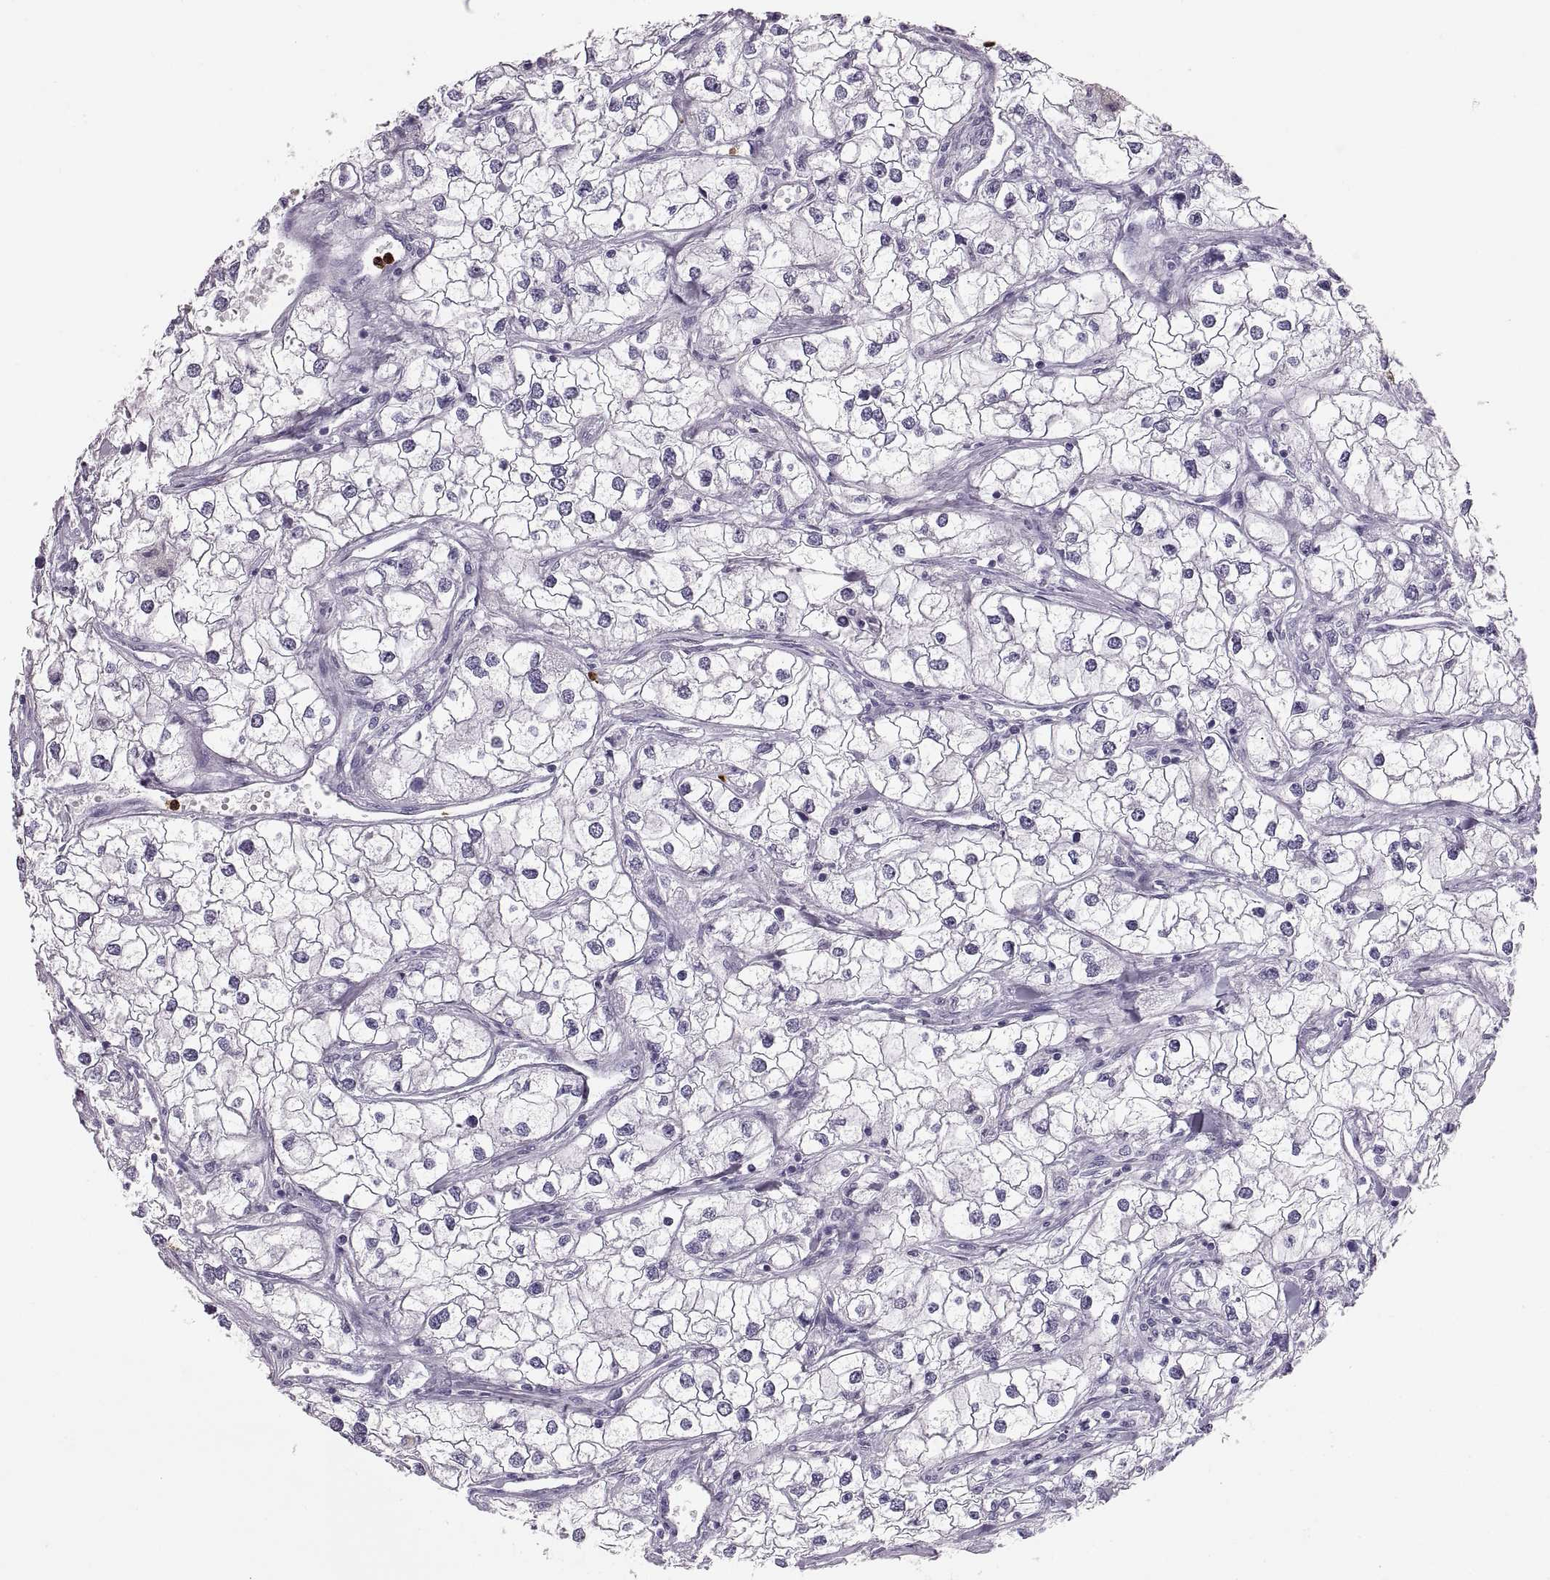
{"staining": {"intensity": "negative", "quantity": "none", "location": "none"}, "tissue": "renal cancer", "cell_type": "Tumor cells", "image_type": "cancer", "snomed": [{"axis": "morphology", "description": "Adenocarcinoma, NOS"}, {"axis": "topography", "description": "Kidney"}], "caption": "High magnification brightfield microscopy of renal cancer (adenocarcinoma) stained with DAB (3,3'-diaminobenzidine) (brown) and counterstained with hematoxylin (blue): tumor cells show no significant expression.", "gene": "MILR1", "patient": {"sex": "male", "age": 59}}